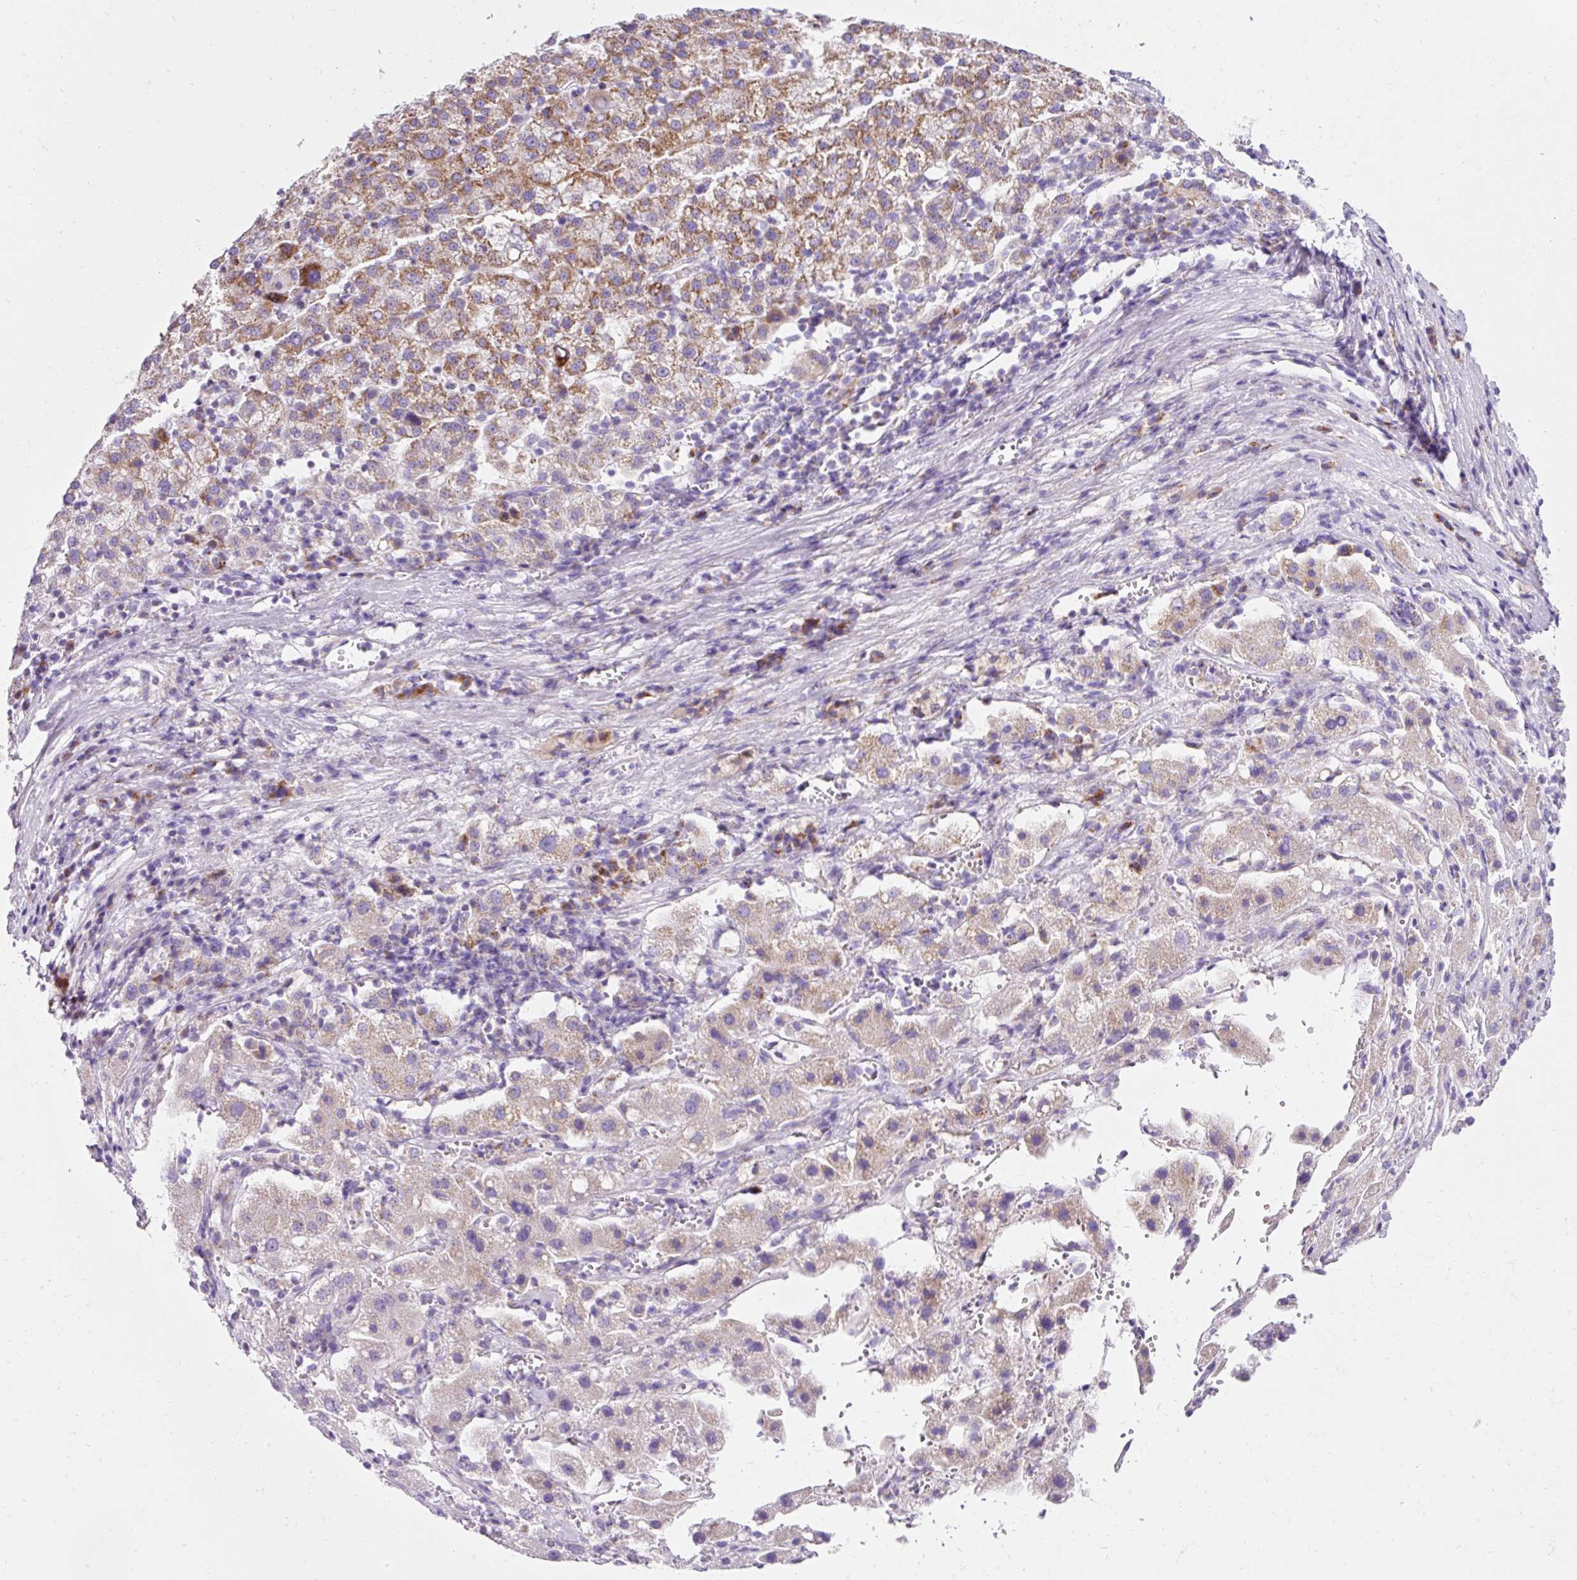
{"staining": {"intensity": "moderate", "quantity": ">75%", "location": "cytoplasmic/membranous"}, "tissue": "liver cancer", "cell_type": "Tumor cells", "image_type": "cancer", "snomed": [{"axis": "morphology", "description": "Carcinoma, Hepatocellular, NOS"}, {"axis": "topography", "description": "Liver"}], "caption": "A medium amount of moderate cytoplasmic/membranous positivity is present in approximately >75% of tumor cells in liver hepatocellular carcinoma tissue.", "gene": "PLPP2", "patient": {"sex": "female", "age": 58}}